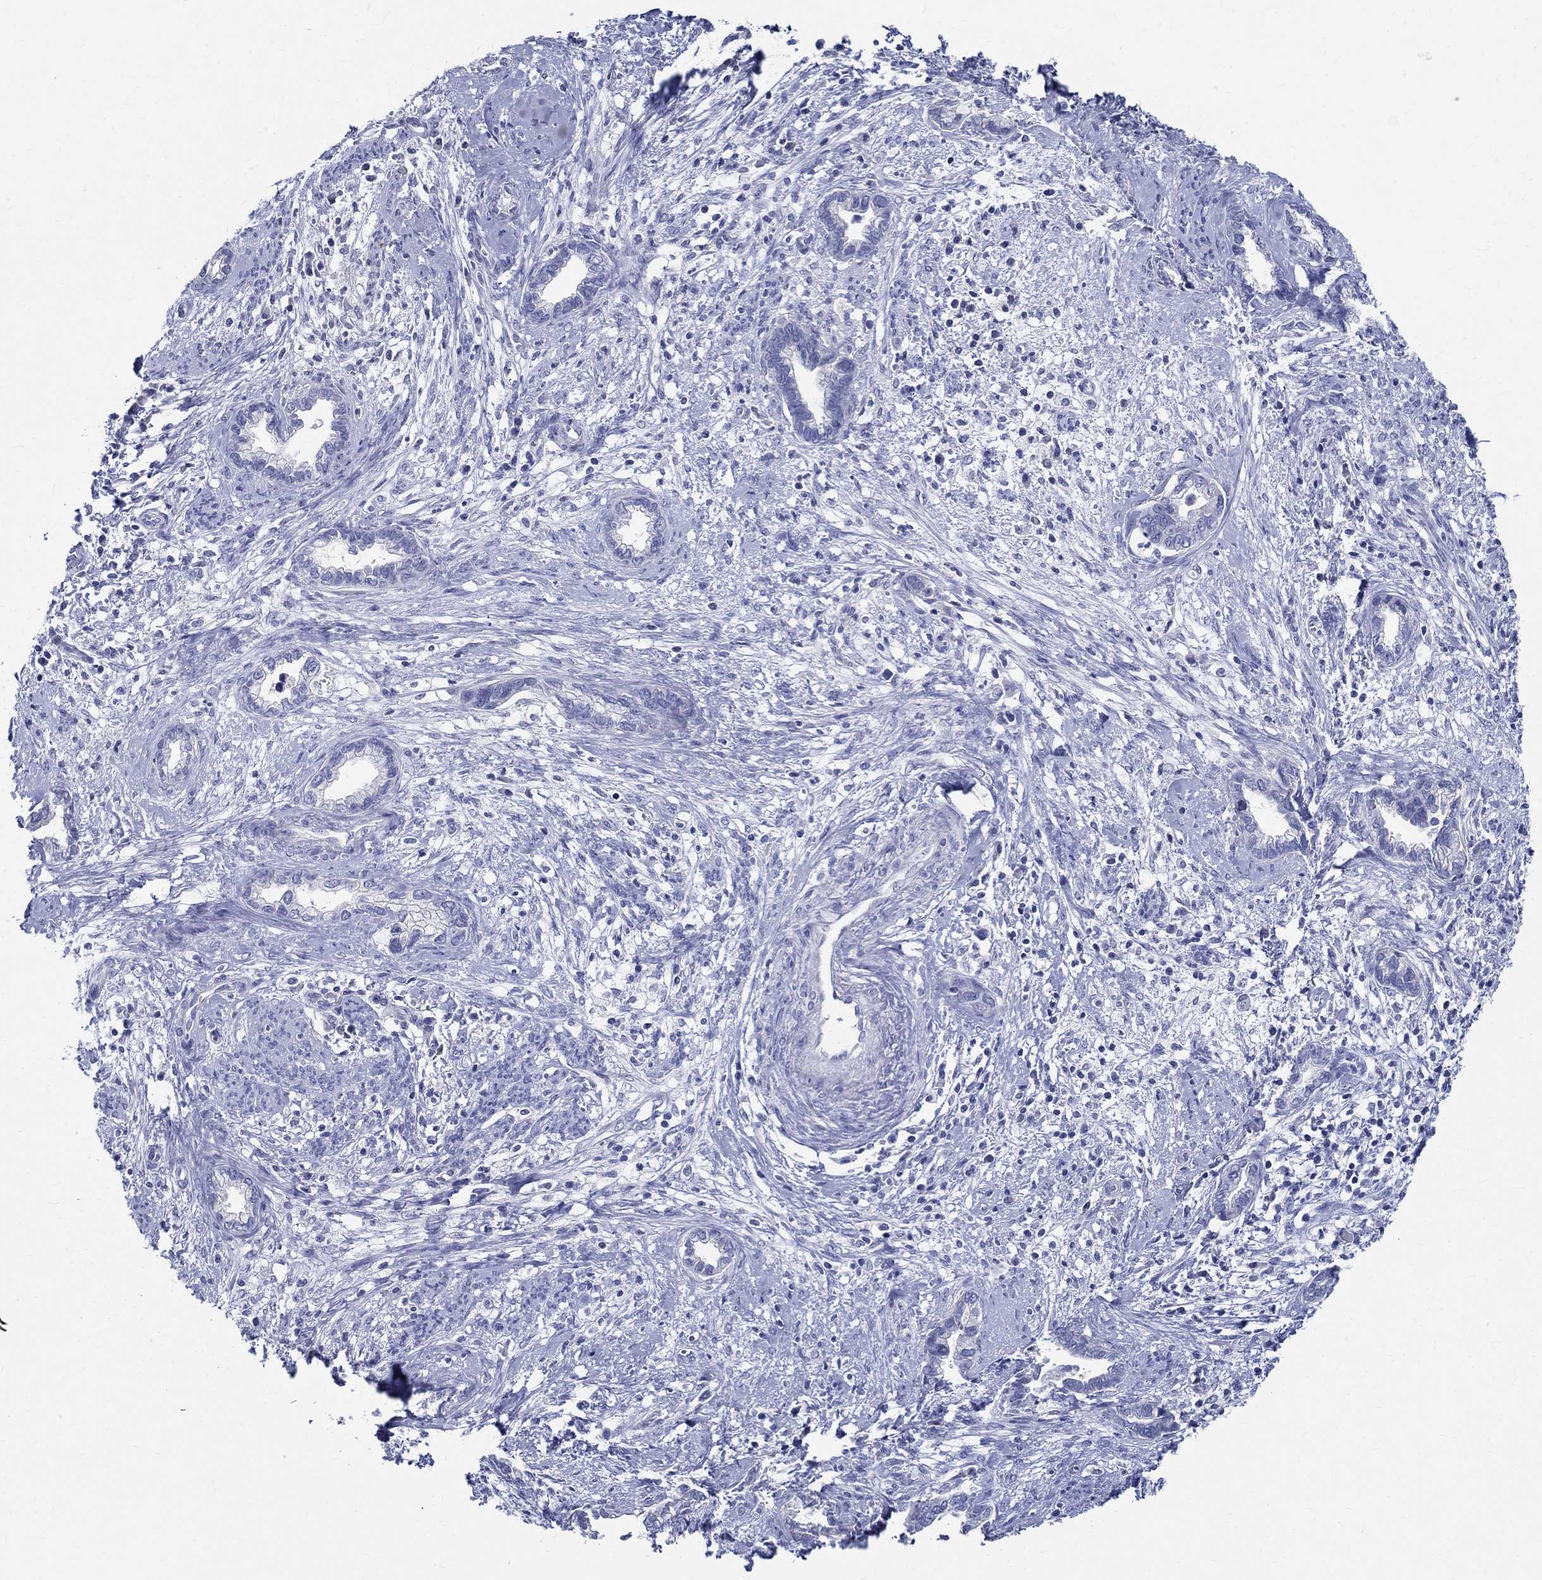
{"staining": {"intensity": "negative", "quantity": "none", "location": "none"}, "tissue": "cervical cancer", "cell_type": "Tumor cells", "image_type": "cancer", "snomed": [{"axis": "morphology", "description": "Adenocarcinoma, NOS"}, {"axis": "topography", "description": "Cervix"}], "caption": "A high-resolution image shows IHC staining of cervical adenocarcinoma, which reveals no significant staining in tumor cells.", "gene": "CETN1", "patient": {"sex": "female", "age": 62}}